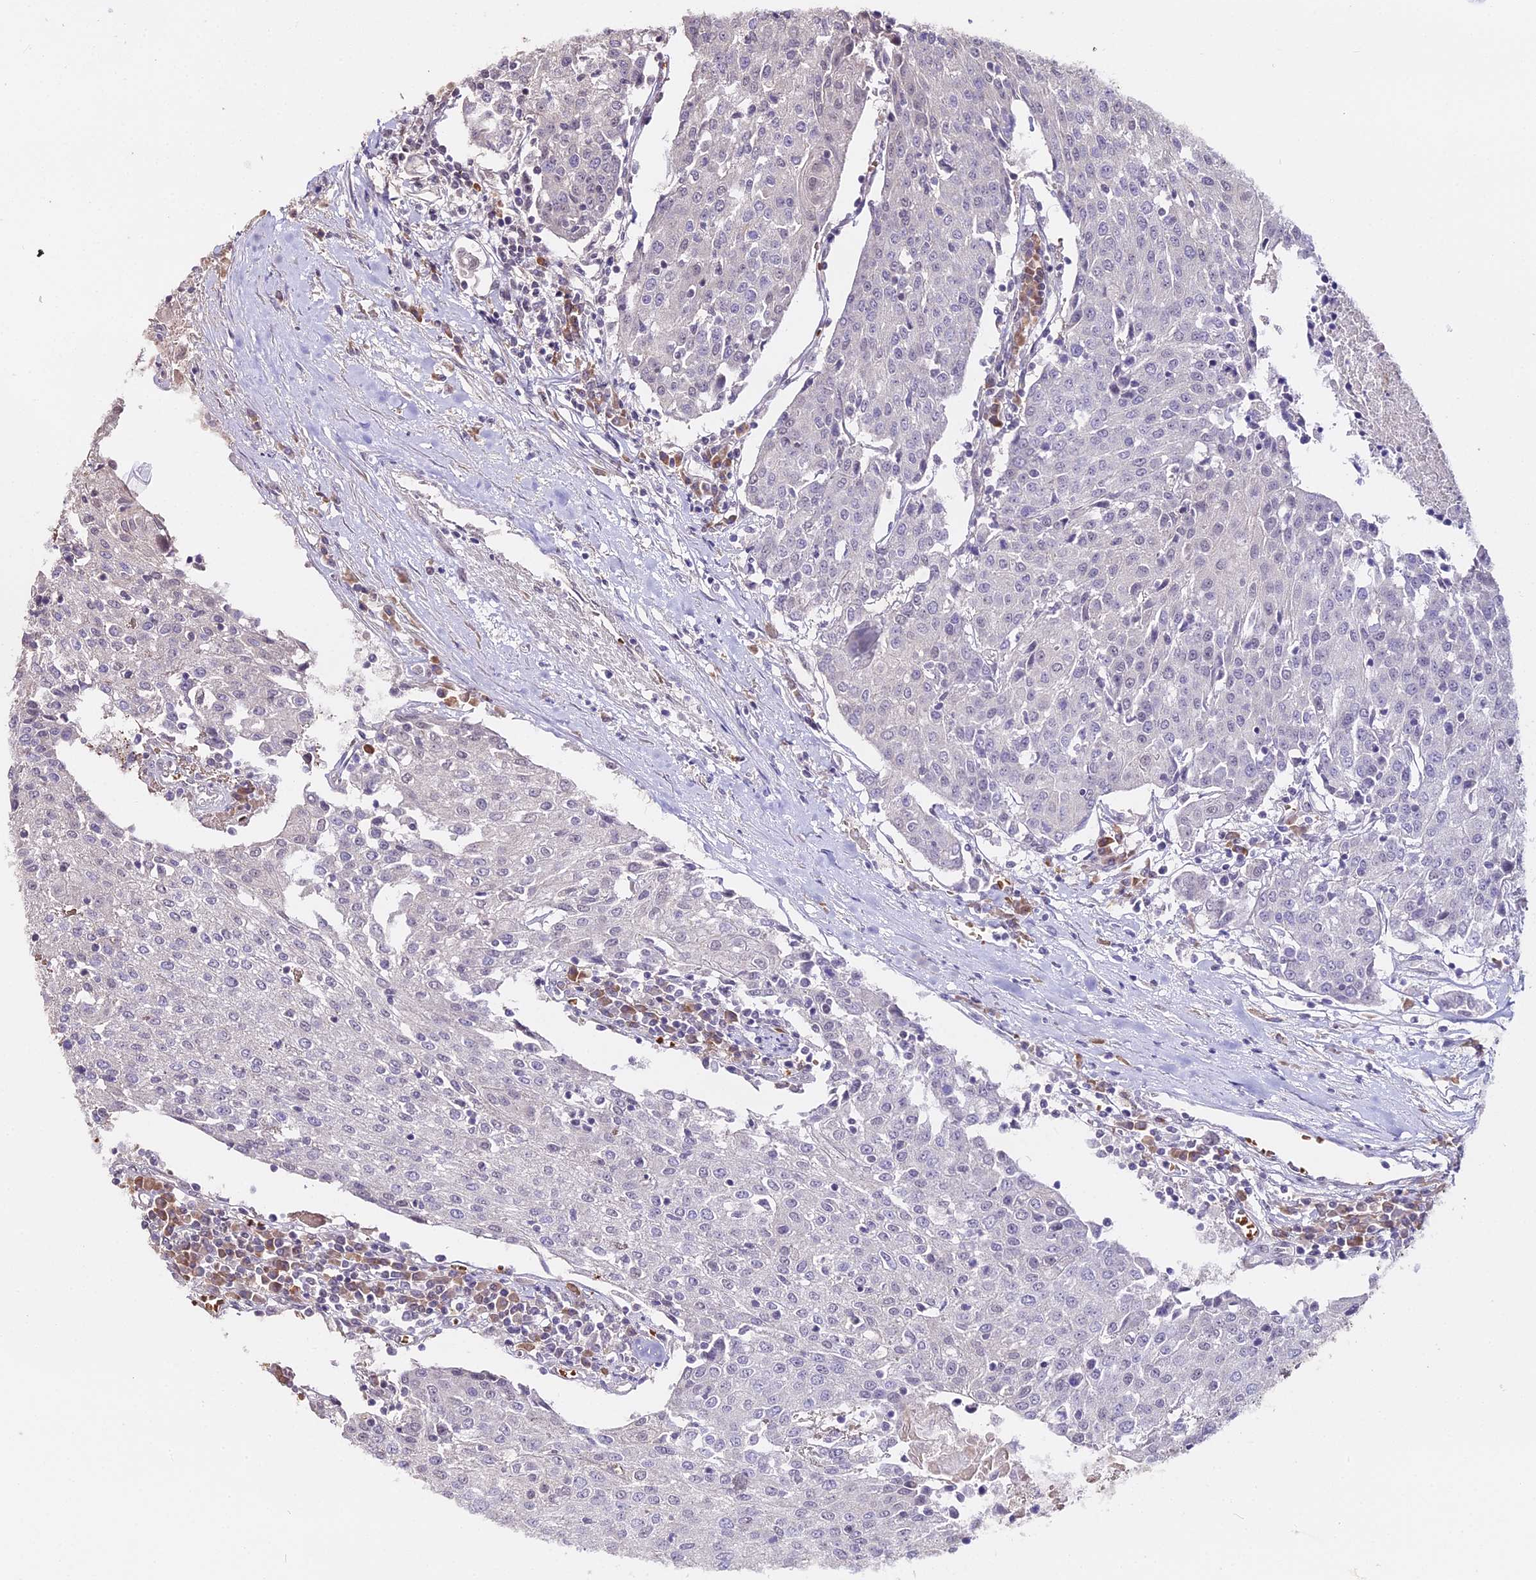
{"staining": {"intensity": "negative", "quantity": "none", "location": "none"}, "tissue": "urothelial cancer", "cell_type": "Tumor cells", "image_type": "cancer", "snomed": [{"axis": "morphology", "description": "Urothelial carcinoma, High grade"}, {"axis": "topography", "description": "Urinary bladder"}], "caption": "There is no significant staining in tumor cells of urothelial cancer.", "gene": "ZDBF2", "patient": {"sex": "female", "age": 85}}